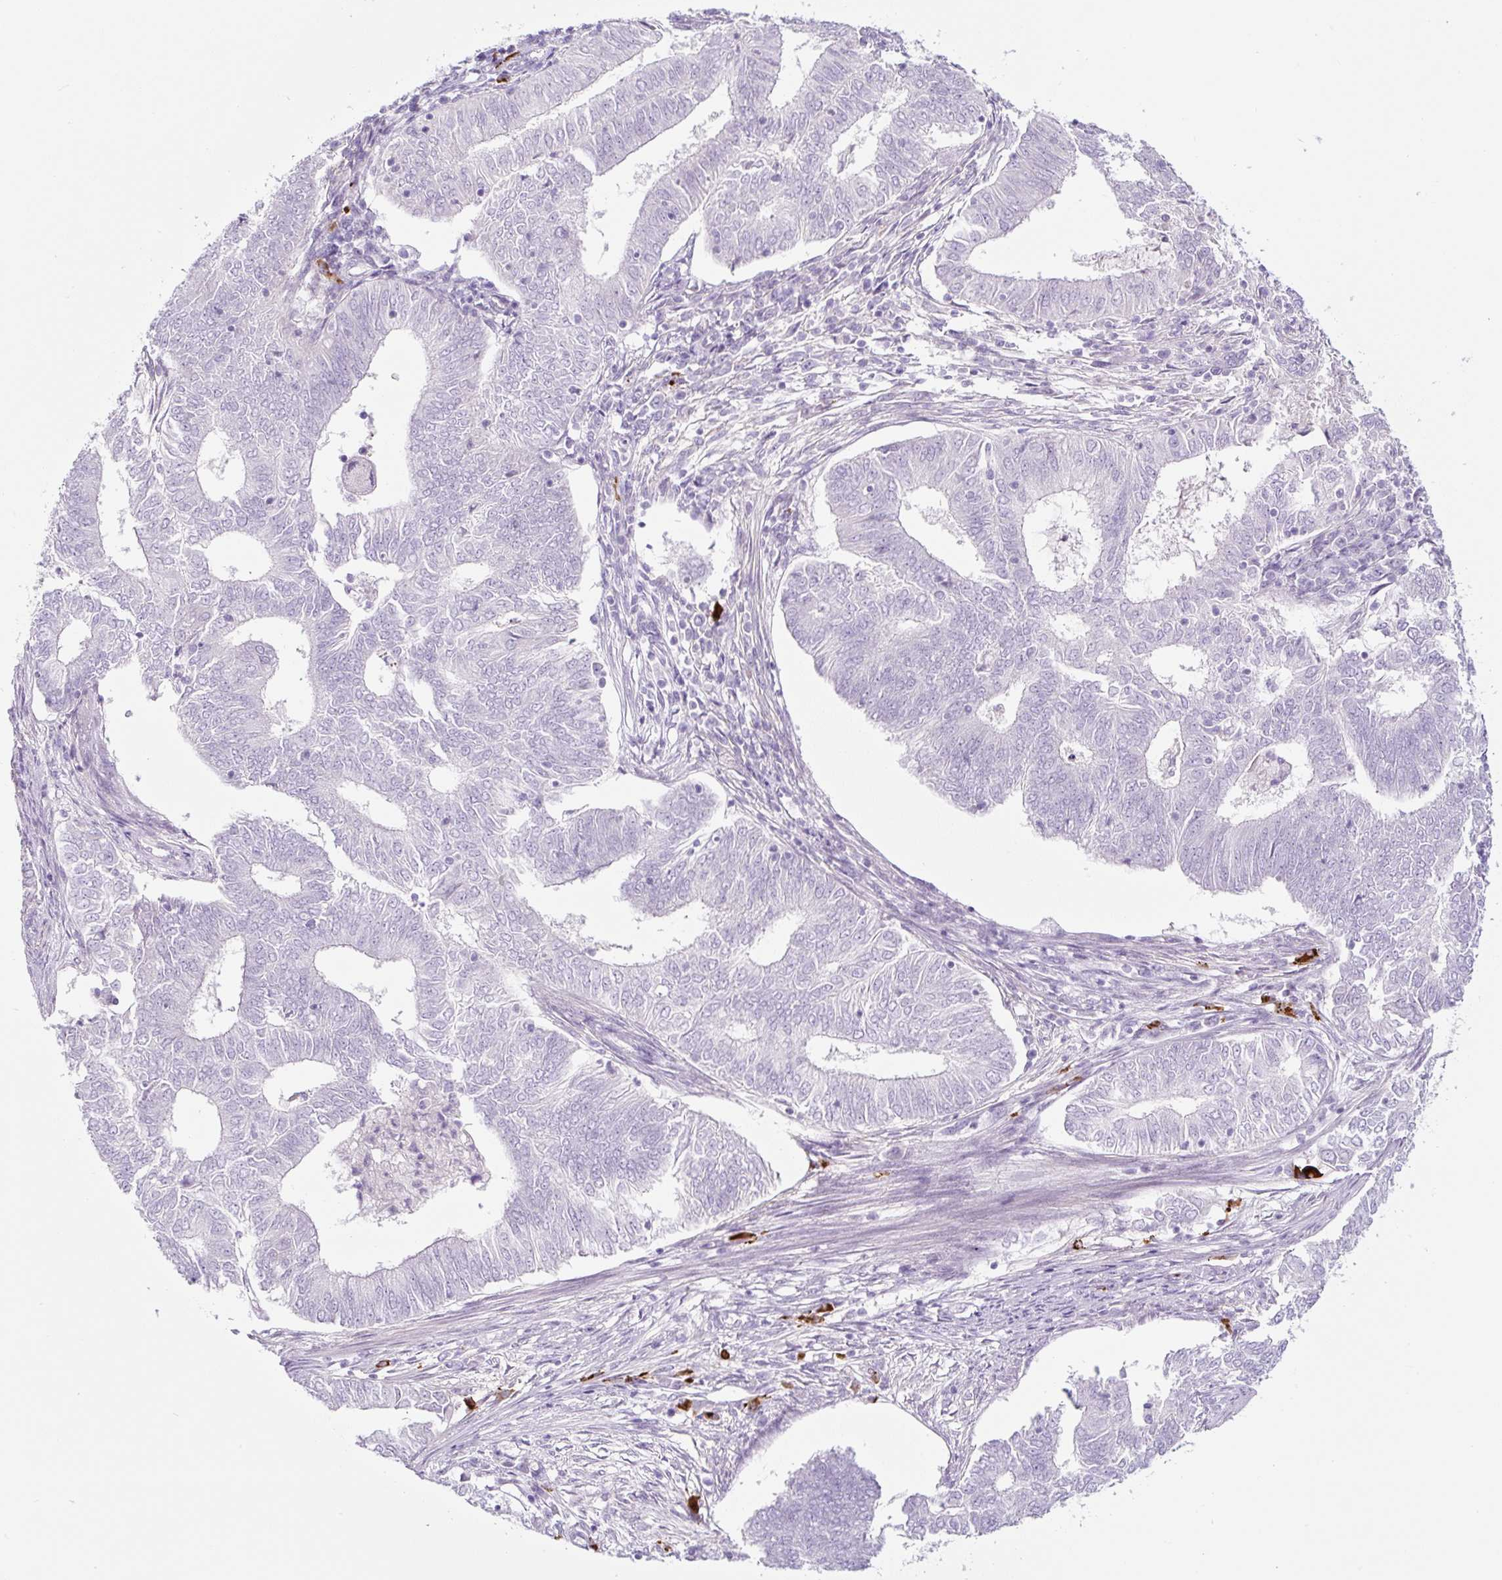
{"staining": {"intensity": "negative", "quantity": "none", "location": "none"}, "tissue": "endometrial cancer", "cell_type": "Tumor cells", "image_type": "cancer", "snomed": [{"axis": "morphology", "description": "Adenocarcinoma, NOS"}, {"axis": "topography", "description": "Endometrium"}], "caption": "Immunohistochemical staining of human endometrial cancer reveals no significant staining in tumor cells. (IHC, brightfield microscopy, high magnification).", "gene": "RNF212B", "patient": {"sex": "female", "age": 62}}